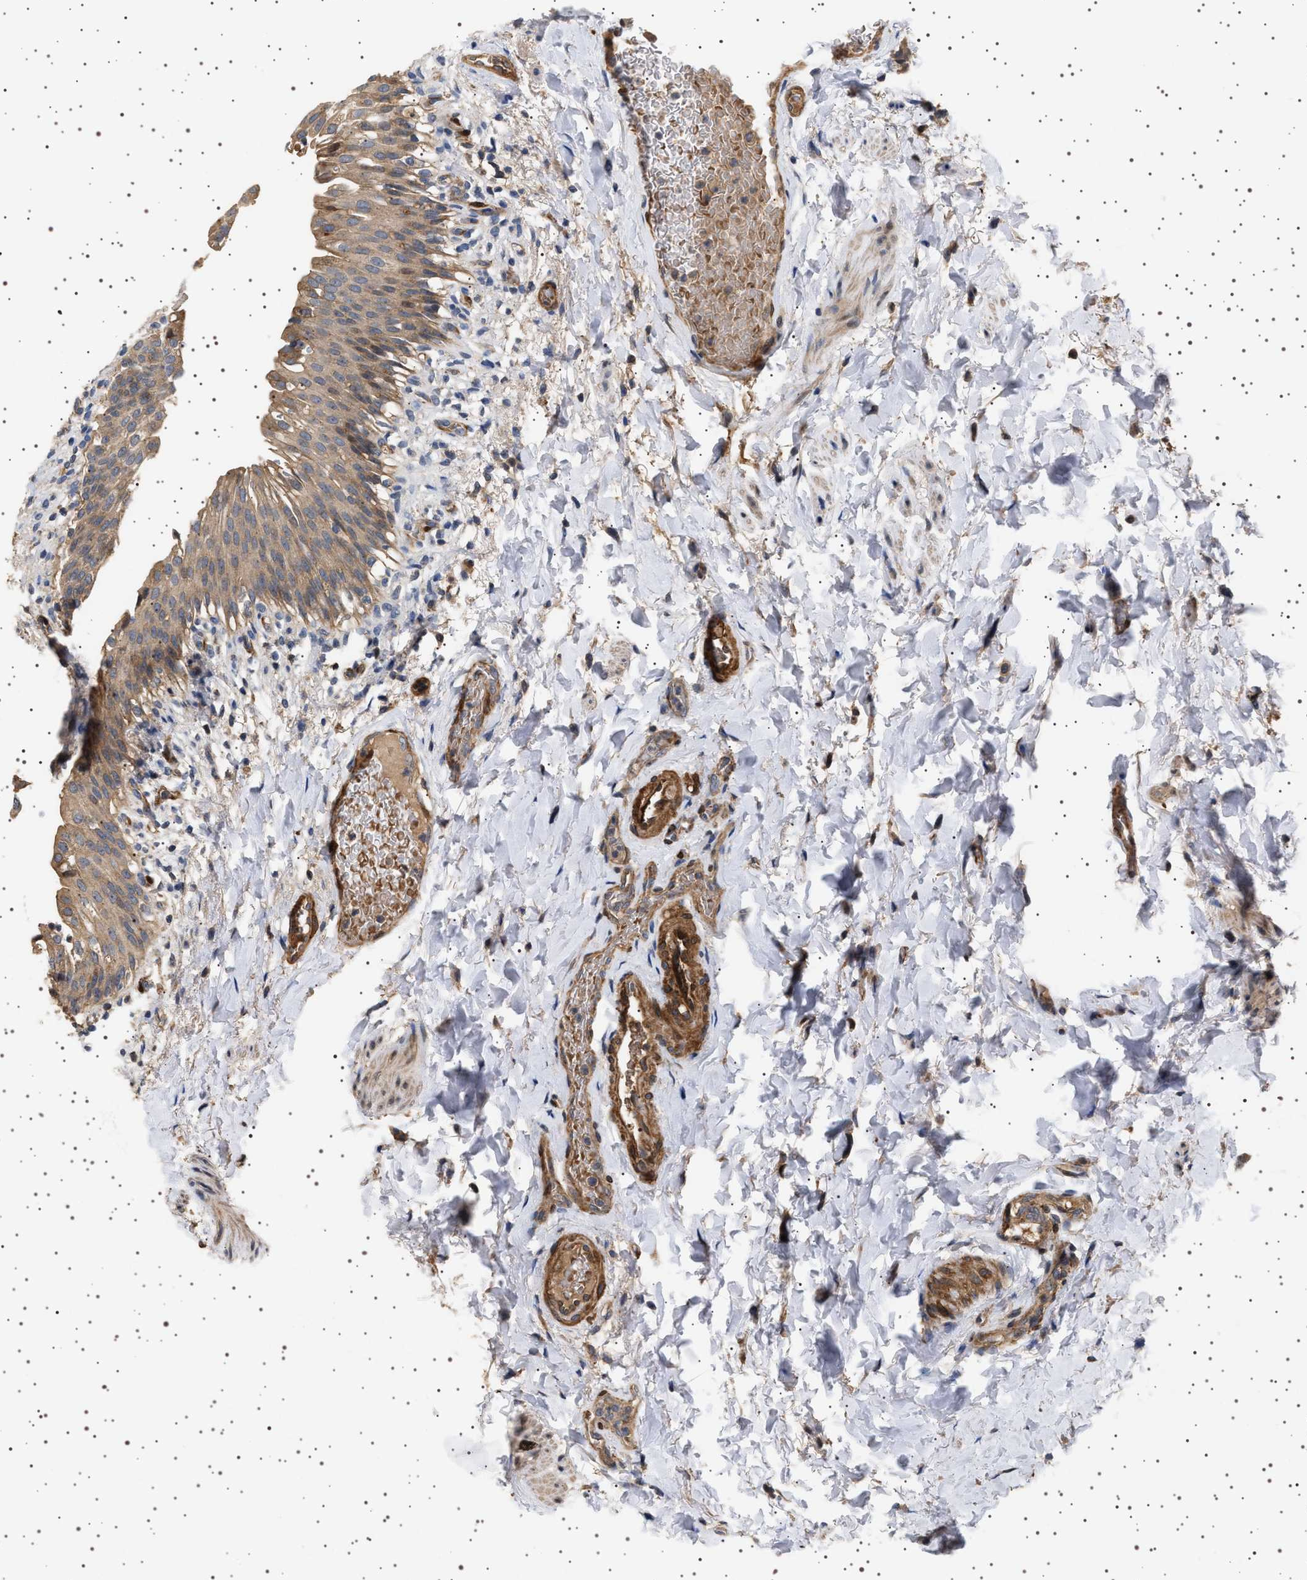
{"staining": {"intensity": "weak", "quantity": ">75%", "location": "cytoplasmic/membranous"}, "tissue": "urinary bladder", "cell_type": "Urothelial cells", "image_type": "normal", "snomed": [{"axis": "morphology", "description": "Normal tissue, NOS"}, {"axis": "topography", "description": "Urinary bladder"}], "caption": "Immunohistochemical staining of benign urinary bladder exhibits low levels of weak cytoplasmic/membranous expression in approximately >75% of urothelial cells.", "gene": "GUCY1B1", "patient": {"sex": "female", "age": 60}}